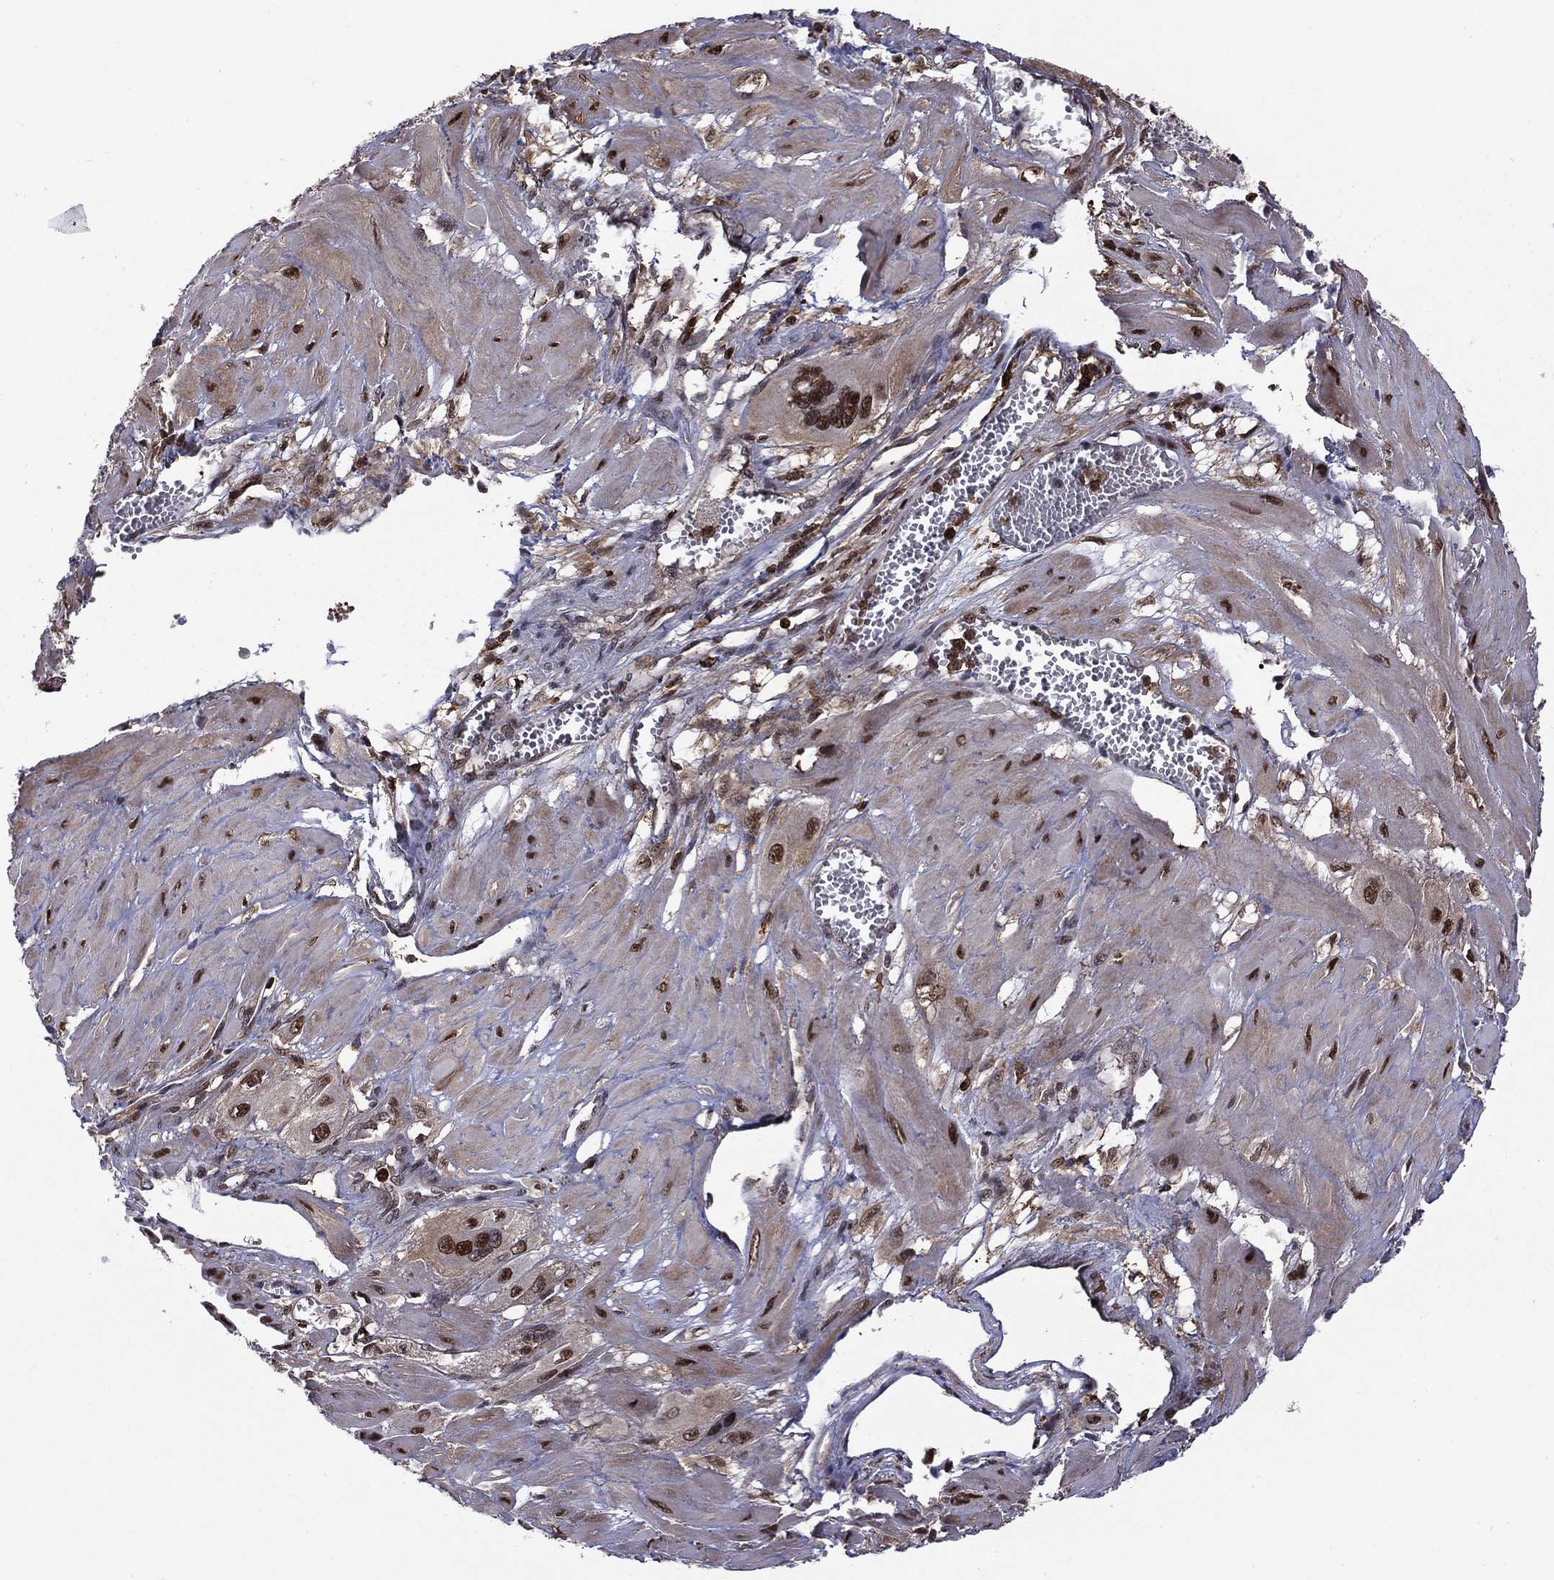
{"staining": {"intensity": "strong", "quantity": "25%-75%", "location": "nuclear"}, "tissue": "cervical cancer", "cell_type": "Tumor cells", "image_type": "cancer", "snomed": [{"axis": "morphology", "description": "Squamous cell carcinoma, NOS"}, {"axis": "topography", "description": "Cervix"}], "caption": "The photomicrograph displays a brown stain indicating the presence of a protein in the nuclear of tumor cells in squamous cell carcinoma (cervical).", "gene": "PSMD2", "patient": {"sex": "female", "age": 34}}